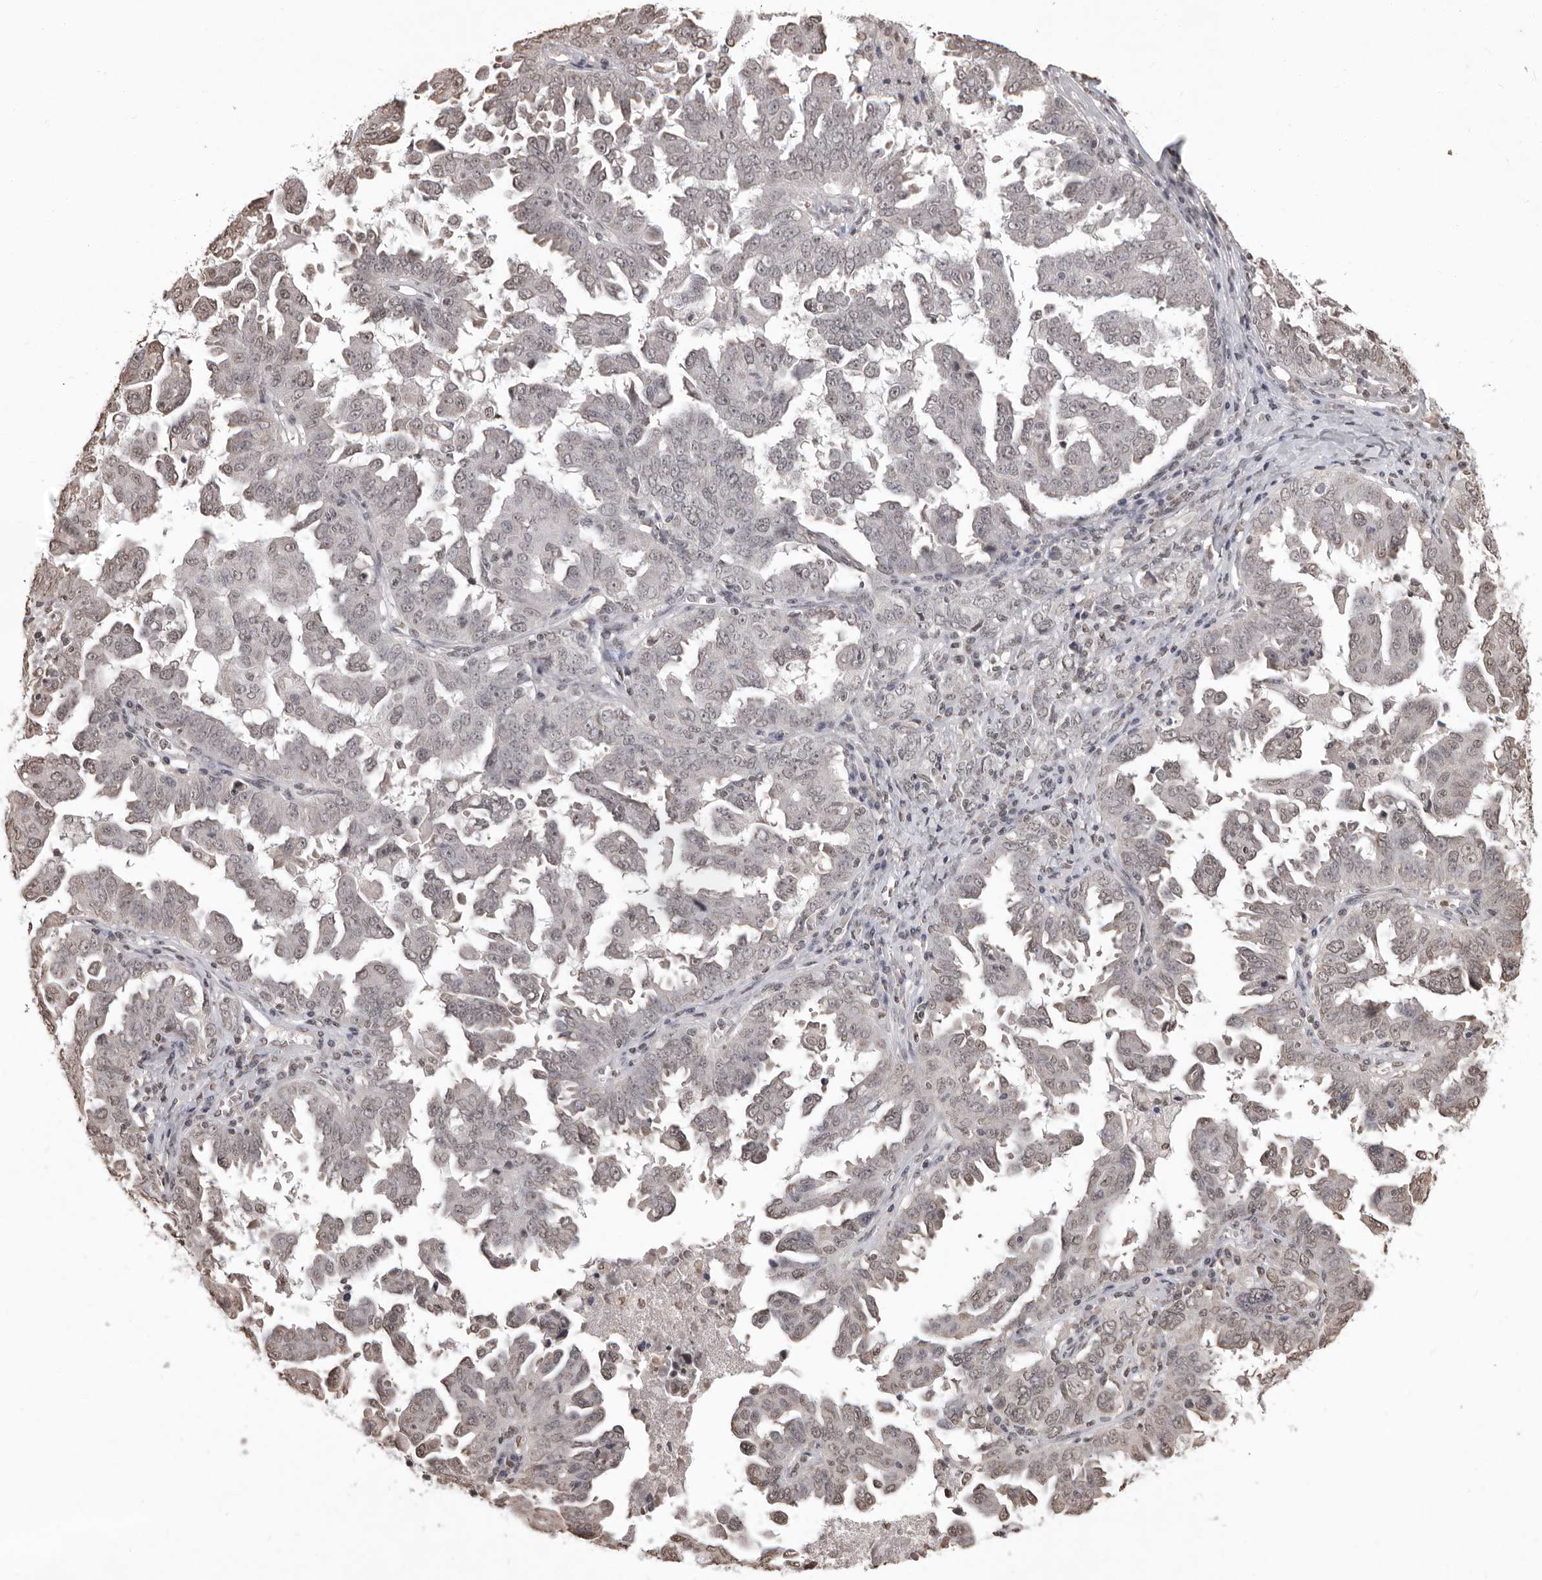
{"staining": {"intensity": "weak", "quantity": "<25%", "location": "nuclear"}, "tissue": "ovarian cancer", "cell_type": "Tumor cells", "image_type": "cancer", "snomed": [{"axis": "morphology", "description": "Carcinoma, endometroid"}, {"axis": "topography", "description": "Ovary"}], "caption": "Protein analysis of ovarian endometroid carcinoma demonstrates no significant positivity in tumor cells.", "gene": "WDR45", "patient": {"sex": "female", "age": 62}}